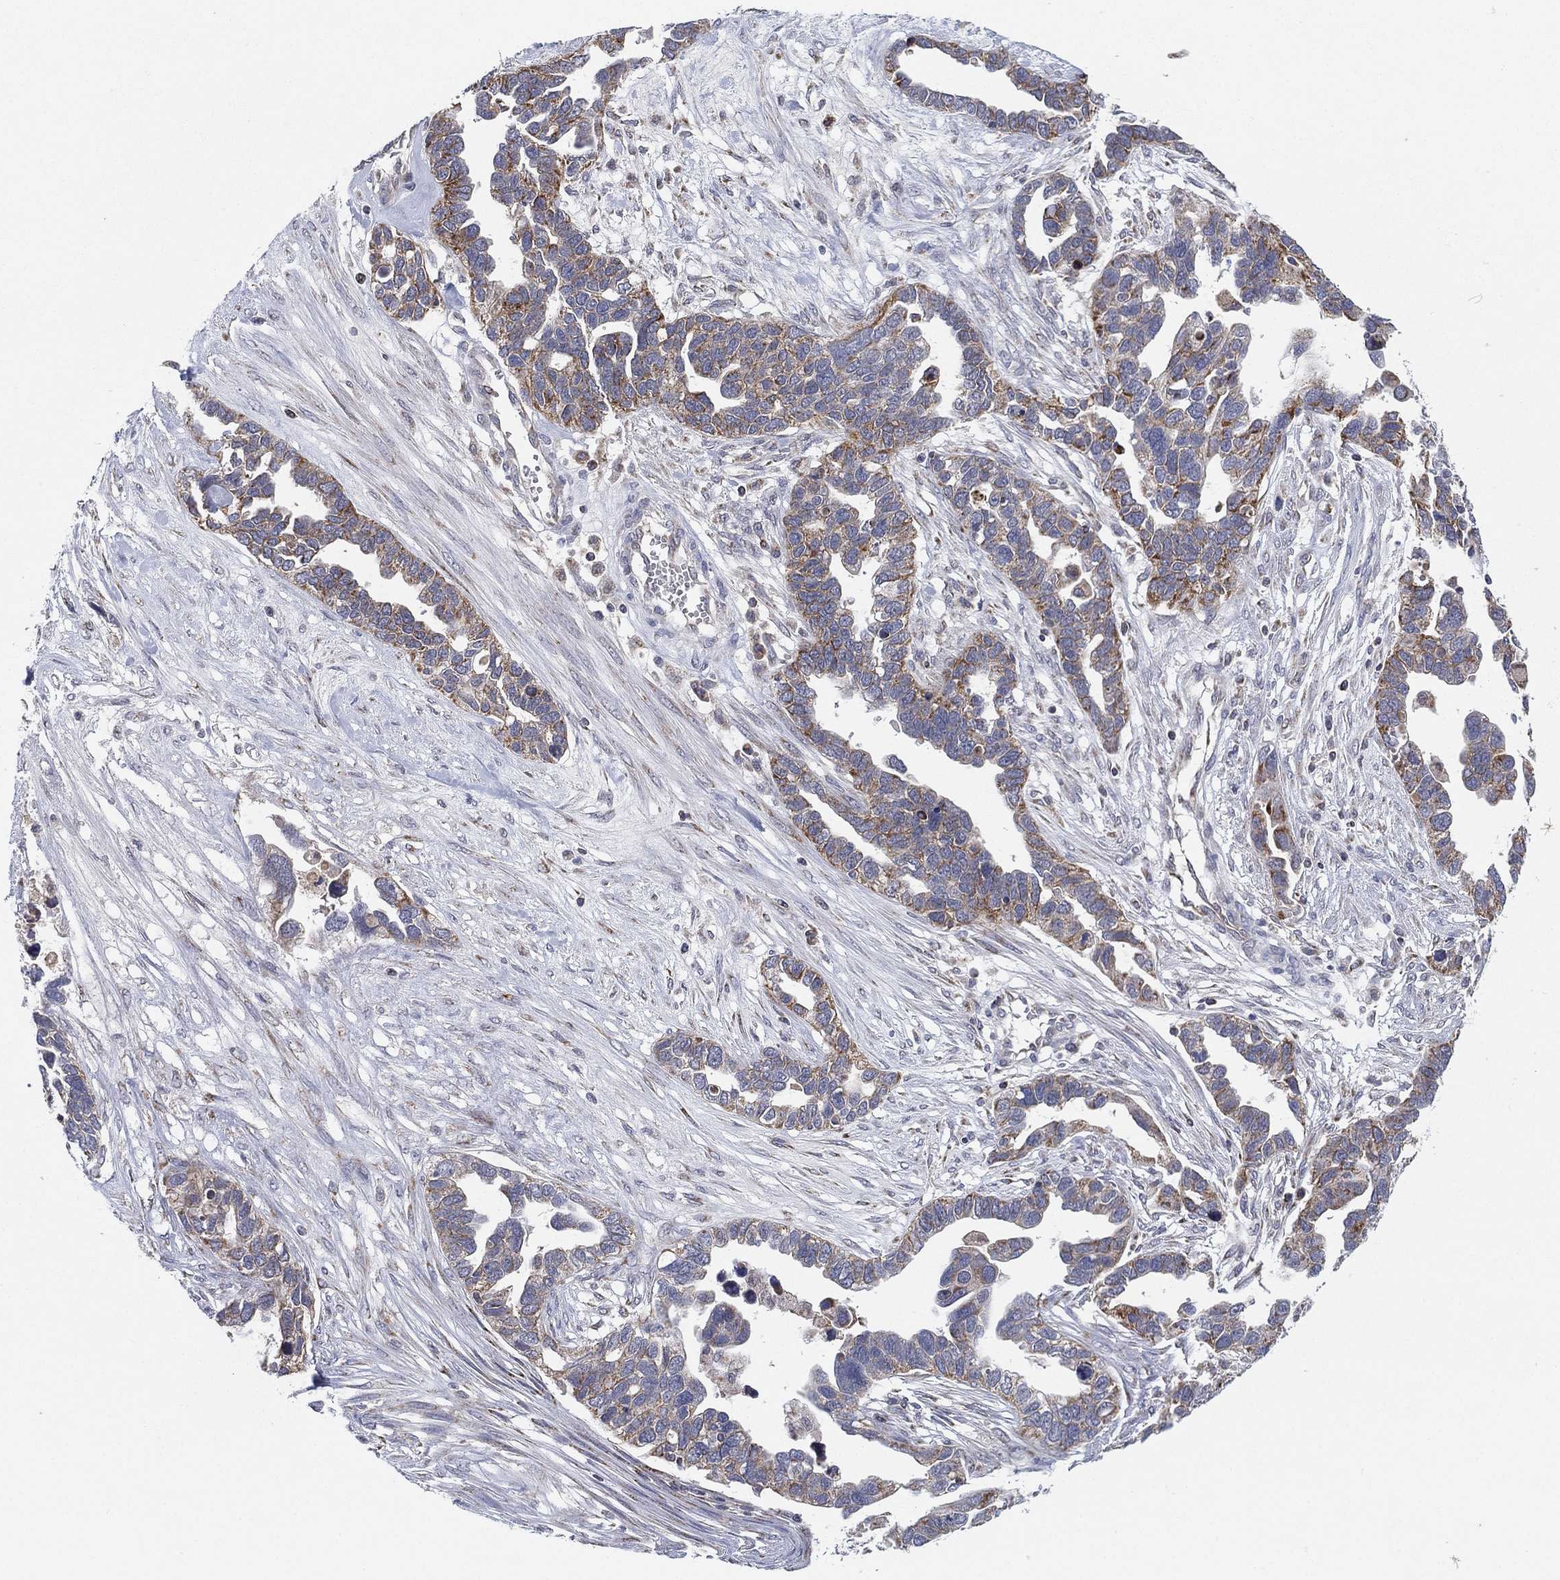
{"staining": {"intensity": "moderate", "quantity": "25%-75%", "location": "cytoplasmic/membranous"}, "tissue": "ovarian cancer", "cell_type": "Tumor cells", "image_type": "cancer", "snomed": [{"axis": "morphology", "description": "Cystadenocarcinoma, serous, NOS"}, {"axis": "topography", "description": "Ovary"}], "caption": "A brown stain labels moderate cytoplasmic/membranous expression of a protein in human ovarian cancer (serous cystadenocarcinoma) tumor cells. Using DAB (brown) and hematoxylin (blue) stains, captured at high magnification using brightfield microscopy.", "gene": "PSMG4", "patient": {"sex": "female", "age": 54}}